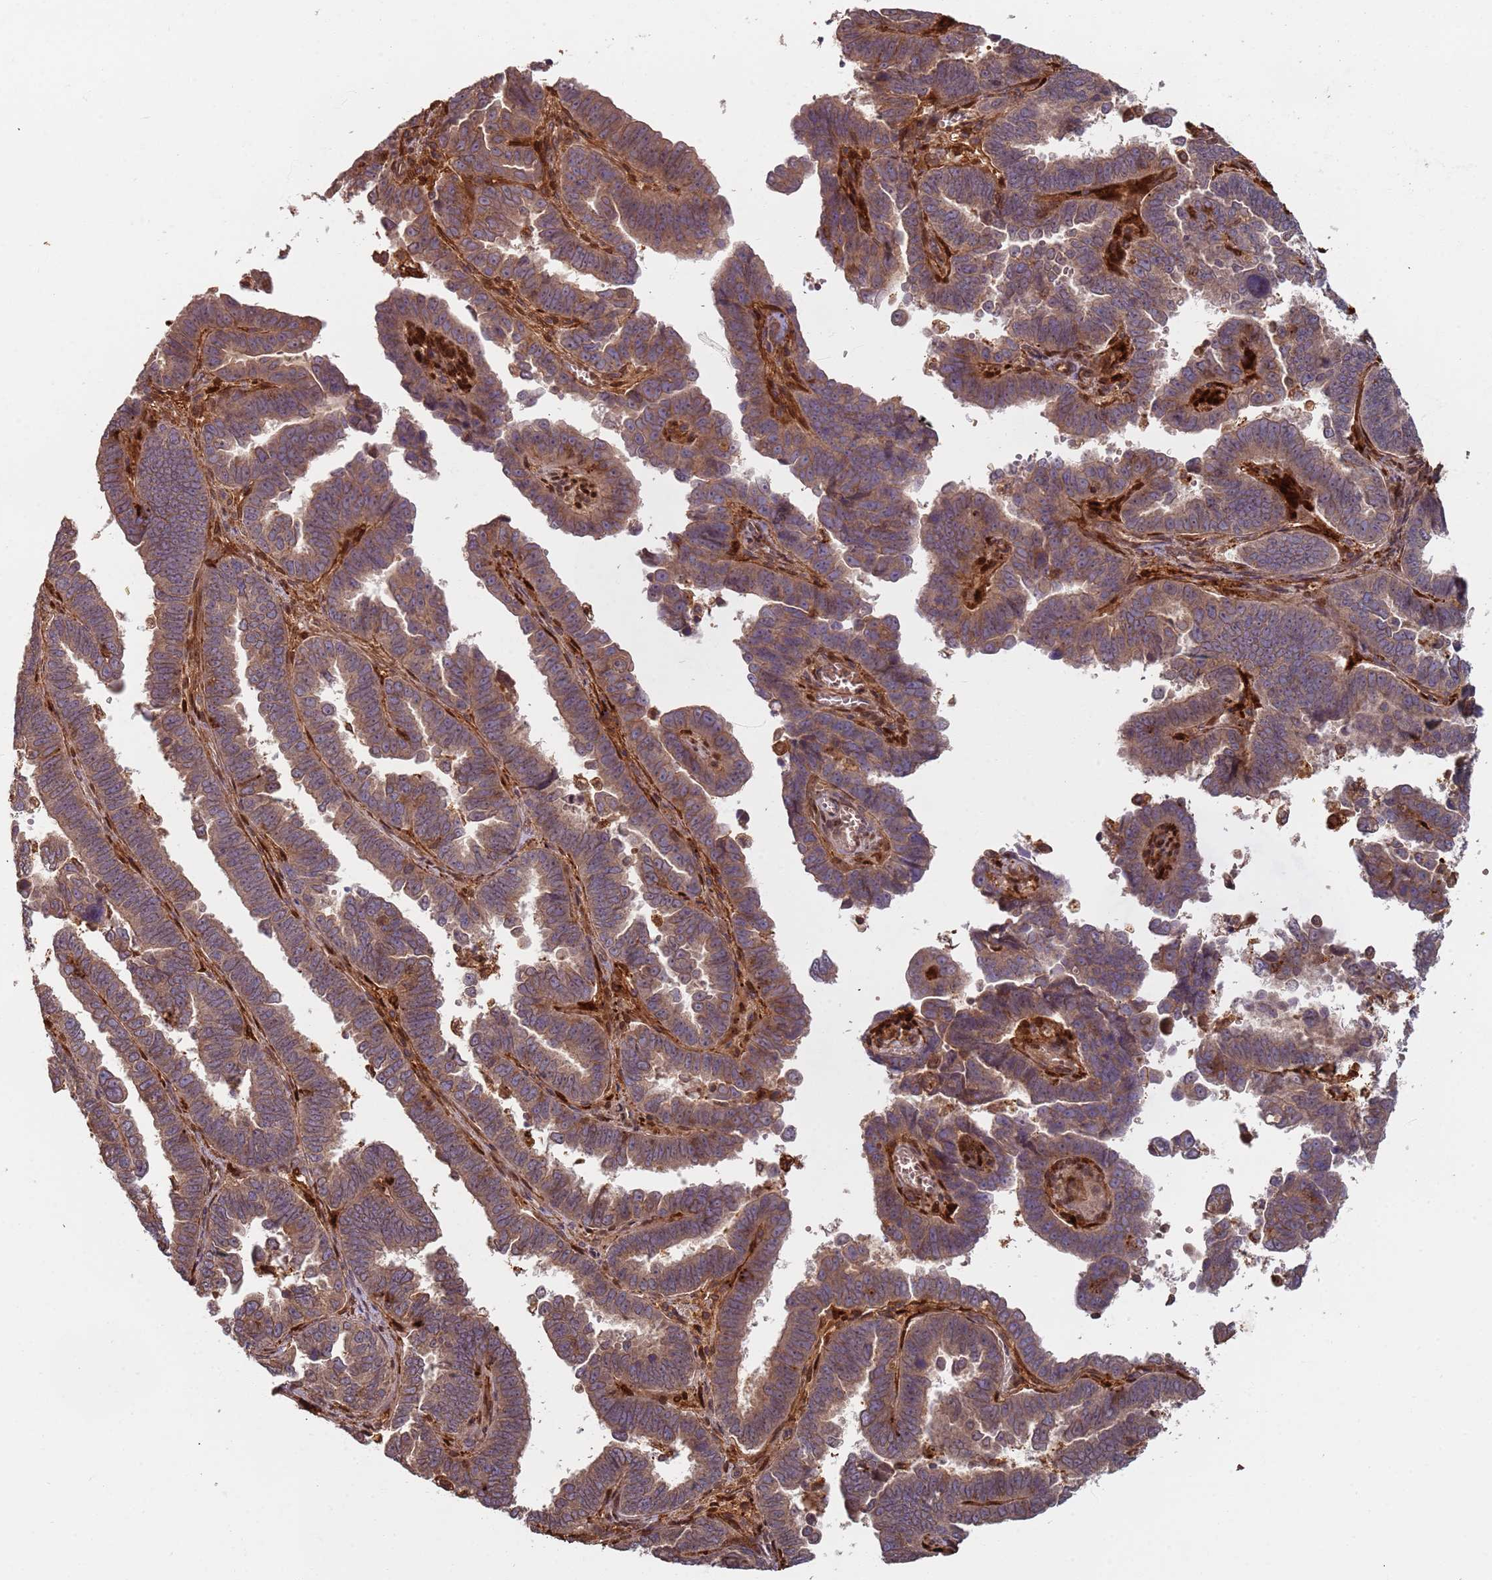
{"staining": {"intensity": "weak", "quantity": ">75%", "location": "cytoplasmic/membranous"}, "tissue": "endometrial cancer", "cell_type": "Tumor cells", "image_type": "cancer", "snomed": [{"axis": "morphology", "description": "Adenocarcinoma, NOS"}, {"axis": "topography", "description": "Endometrium"}], "caption": "Protein expression analysis of endometrial cancer (adenocarcinoma) demonstrates weak cytoplasmic/membranous positivity in approximately >75% of tumor cells.", "gene": "SDCCAG8", "patient": {"sex": "female", "age": 75}}